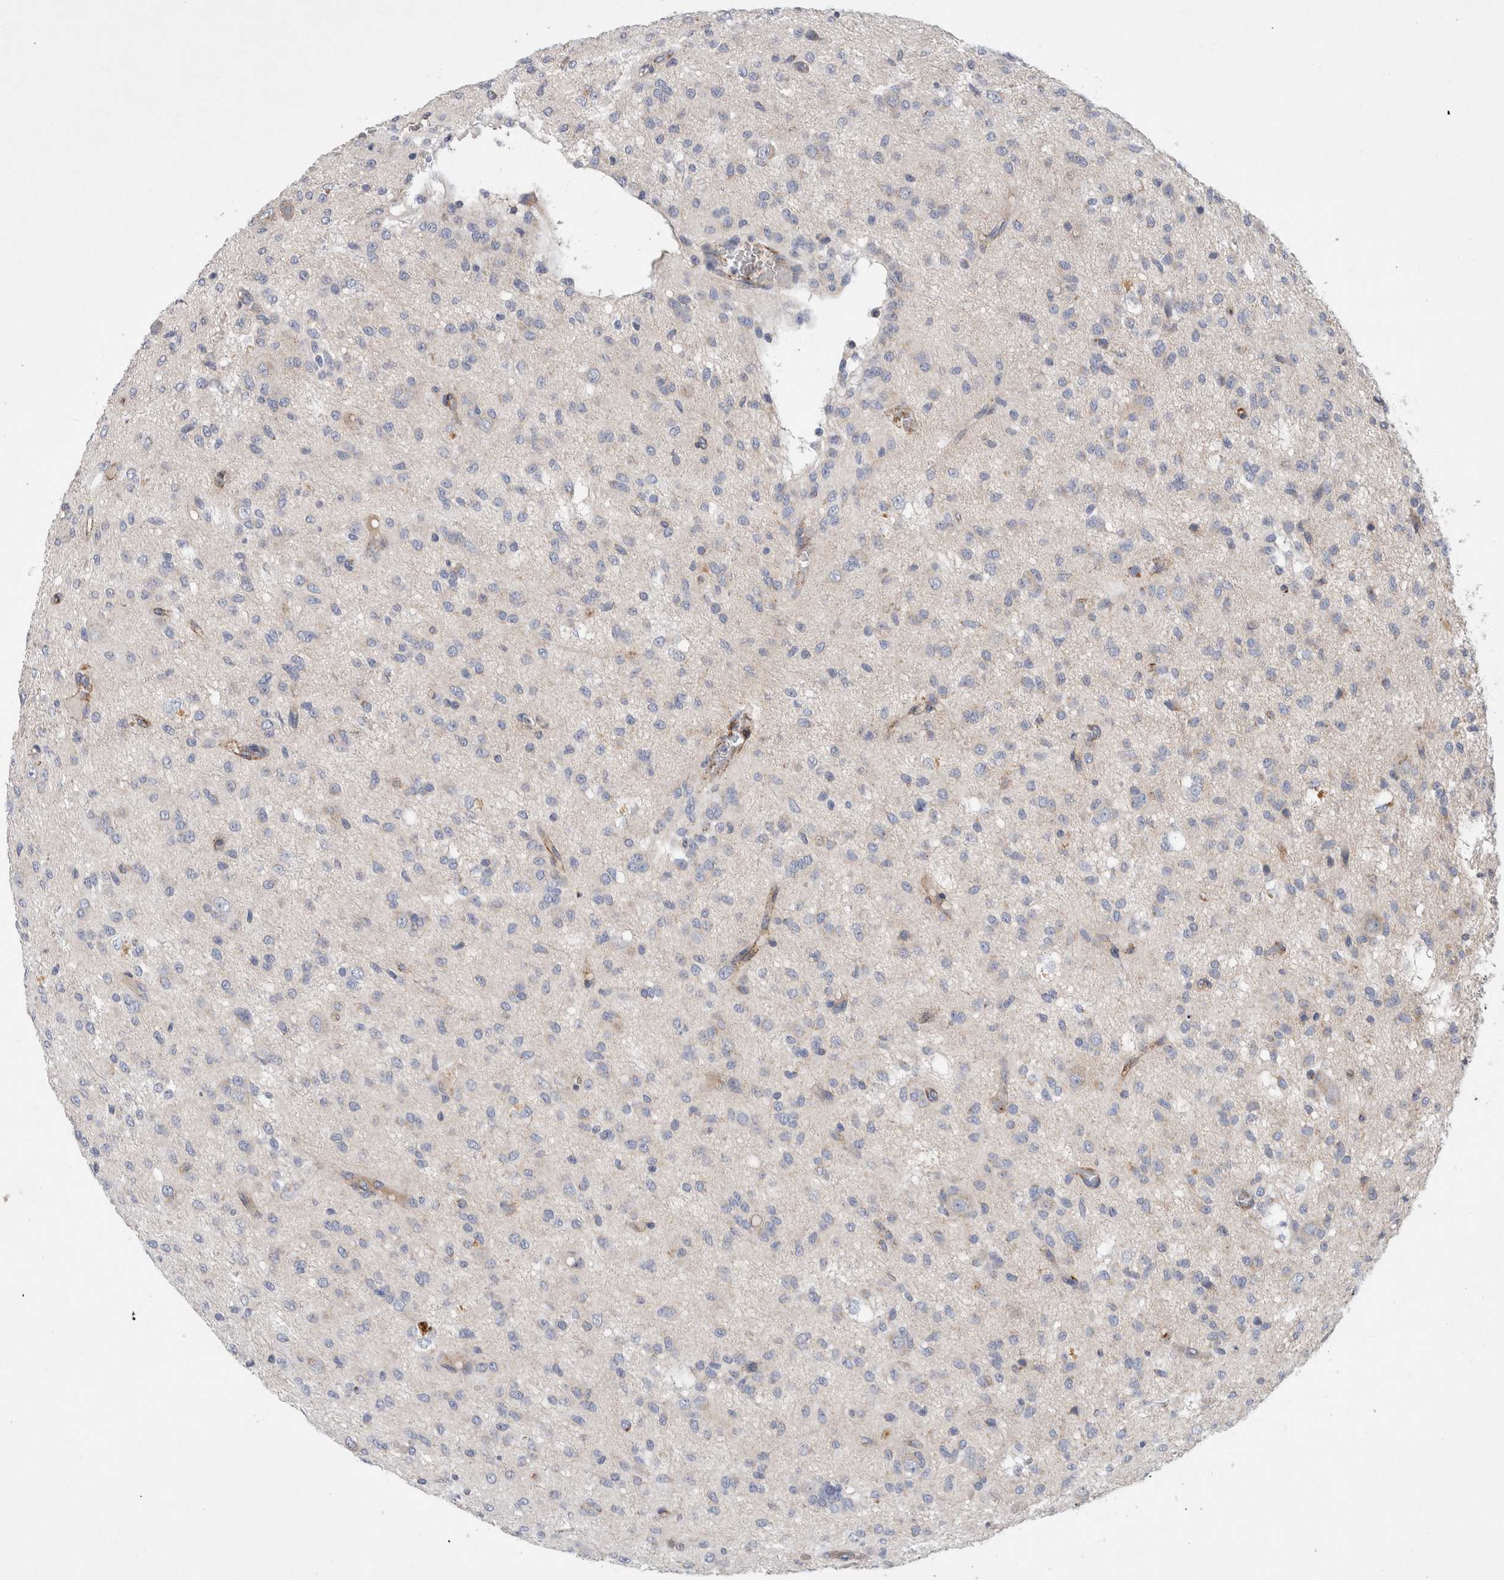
{"staining": {"intensity": "negative", "quantity": "none", "location": "none"}, "tissue": "glioma", "cell_type": "Tumor cells", "image_type": "cancer", "snomed": [{"axis": "morphology", "description": "Glioma, malignant, High grade"}, {"axis": "topography", "description": "Brain"}], "caption": "Immunohistochemical staining of glioma demonstrates no significant positivity in tumor cells.", "gene": "IARS2", "patient": {"sex": "female", "age": 59}}